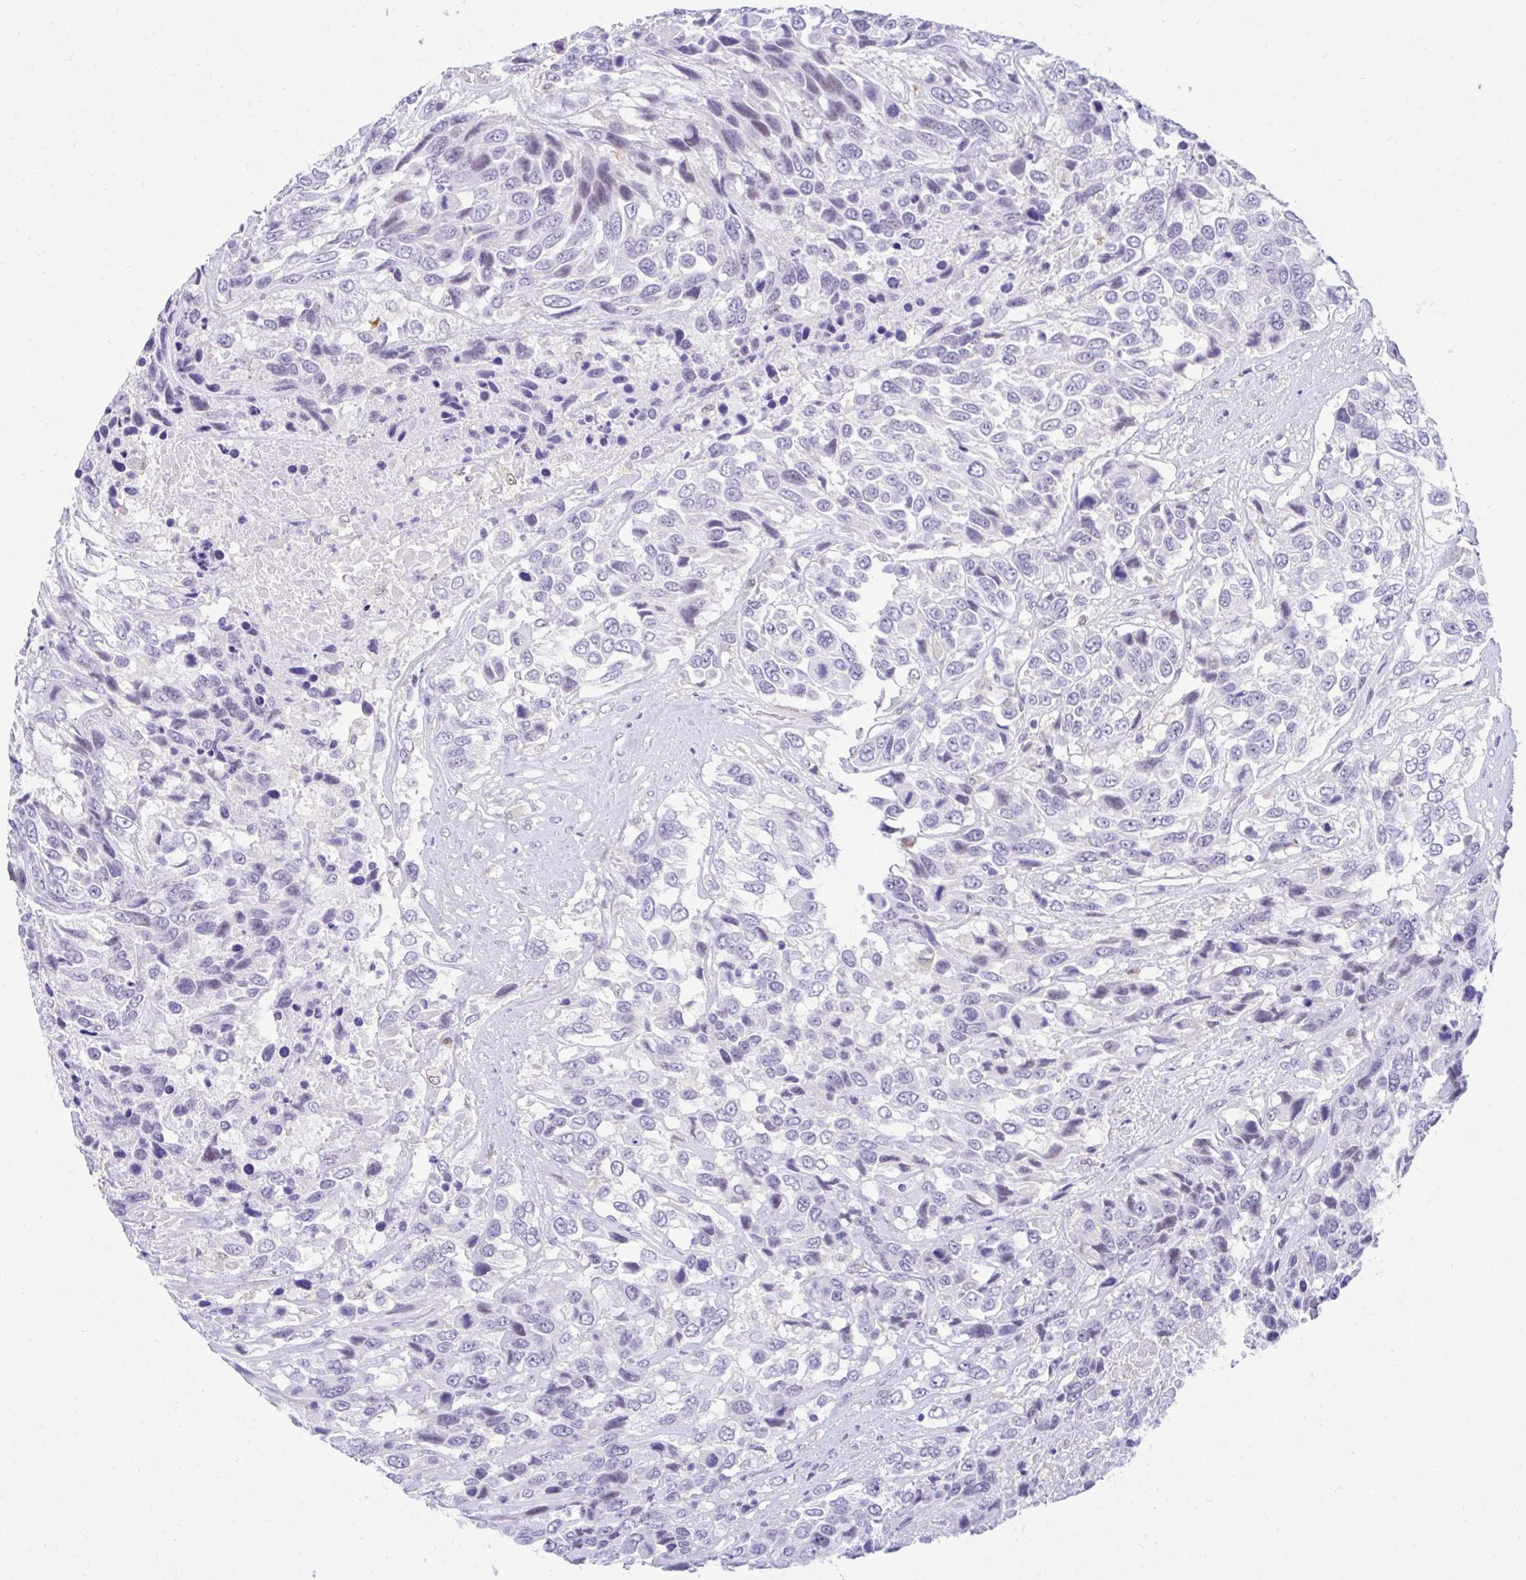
{"staining": {"intensity": "negative", "quantity": "none", "location": "none"}, "tissue": "urothelial cancer", "cell_type": "Tumor cells", "image_type": "cancer", "snomed": [{"axis": "morphology", "description": "Urothelial carcinoma, High grade"}, {"axis": "topography", "description": "Urinary bladder"}], "caption": "Histopathology image shows no protein positivity in tumor cells of urothelial cancer tissue.", "gene": "GLB1L2", "patient": {"sex": "female", "age": 70}}